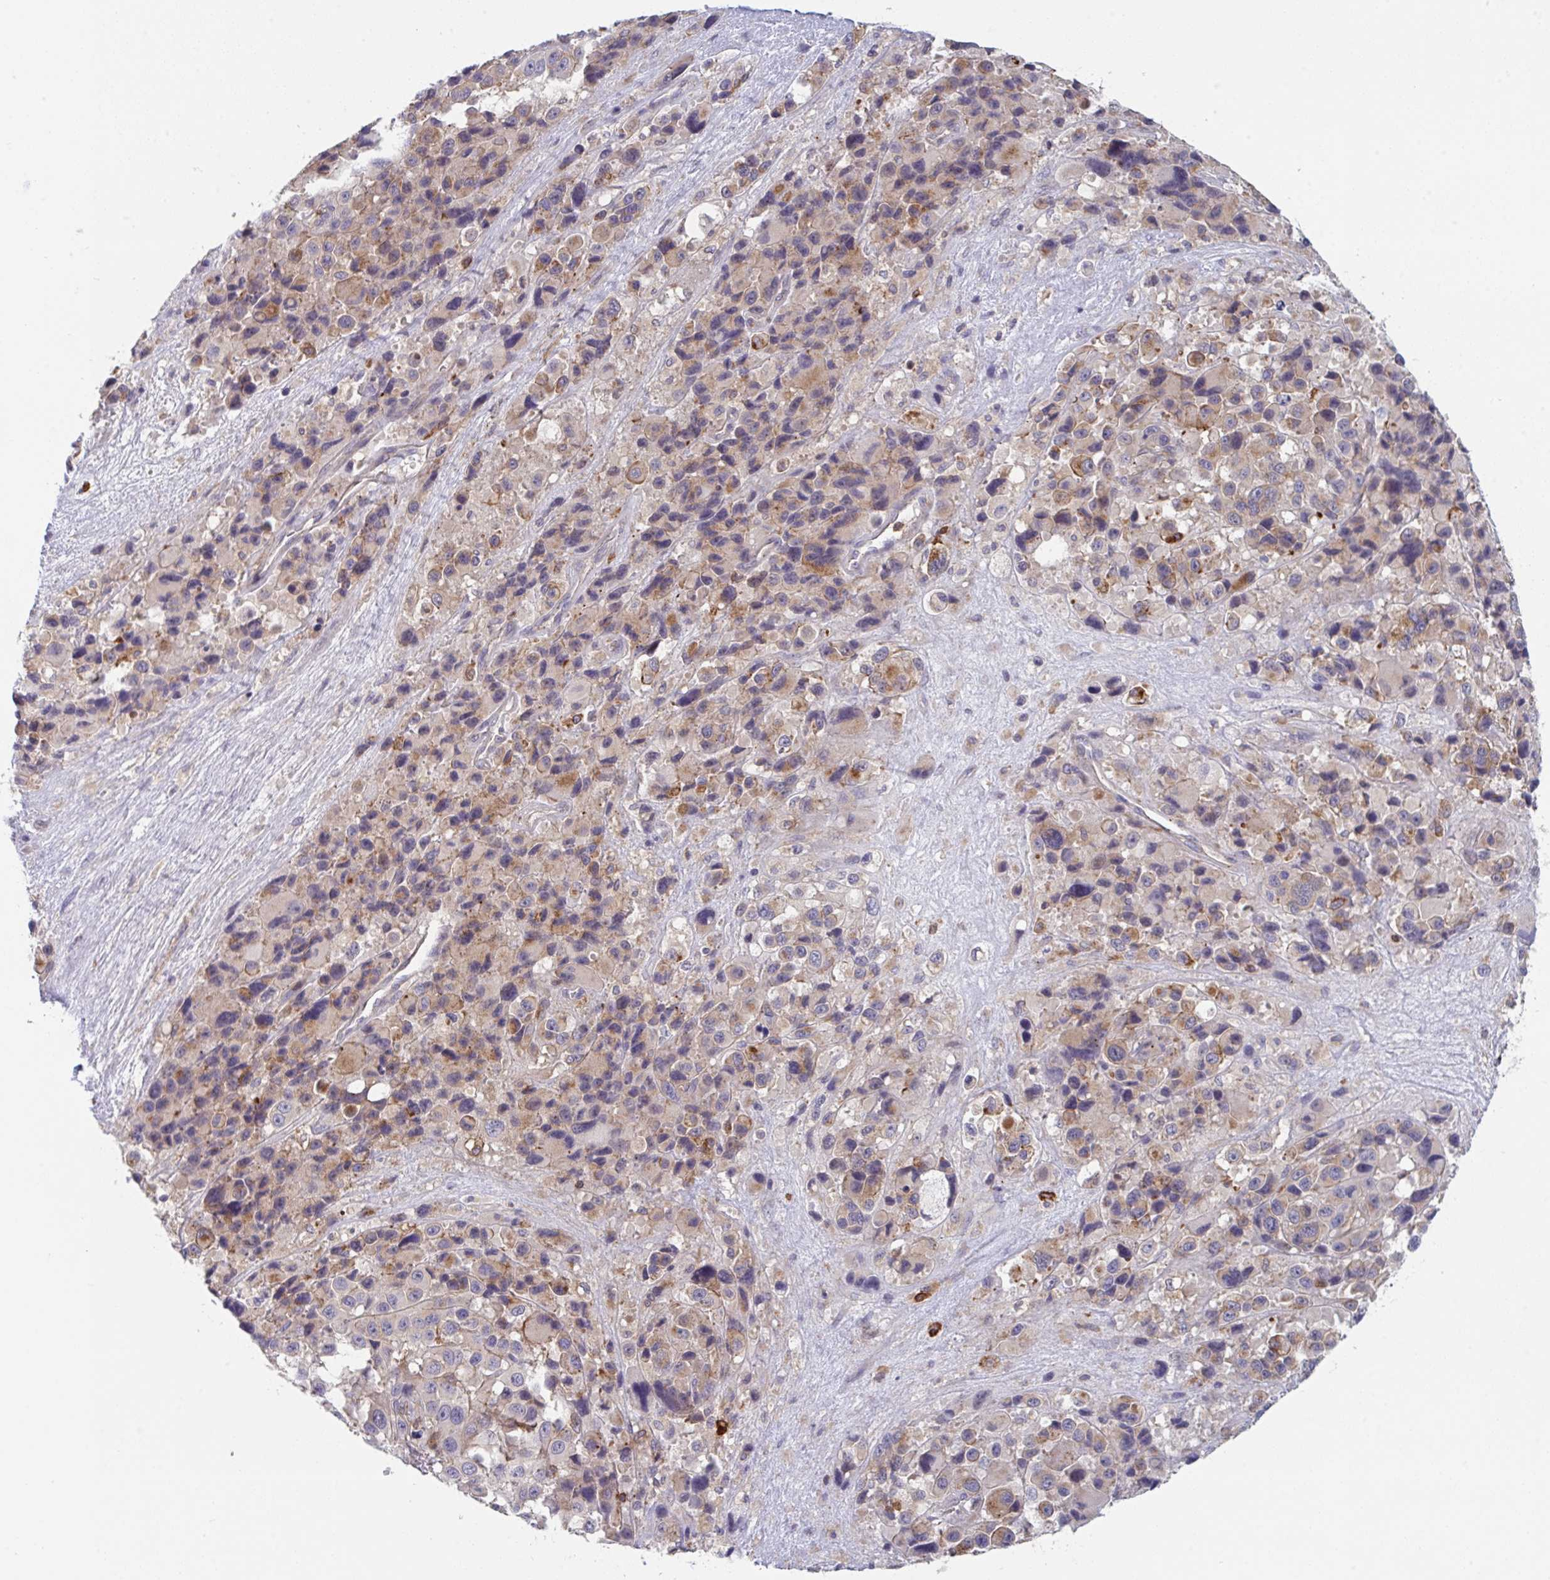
{"staining": {"intensity": "moderate", "quantity": "<25%", "location": "cytoplasmic/membranous"}, "tissue": "melanoma", "cell_type": "Tumor cells", "image_type": "cancer", "snomed": [{"axis": "morphology", "description": "Malignant melanoma, Metastatic site"}, {"axis": "topography", "description": "Lymph node"}], "caption": "Immunohistochemical staining of malignant melanoma (metastatic site) demonstrates moderate cytoplasmic/membranous protein positivity in approximately <25% of tumor cells.", "gene": "DISP2", "patient": {"sex": "female", "age": 65}}